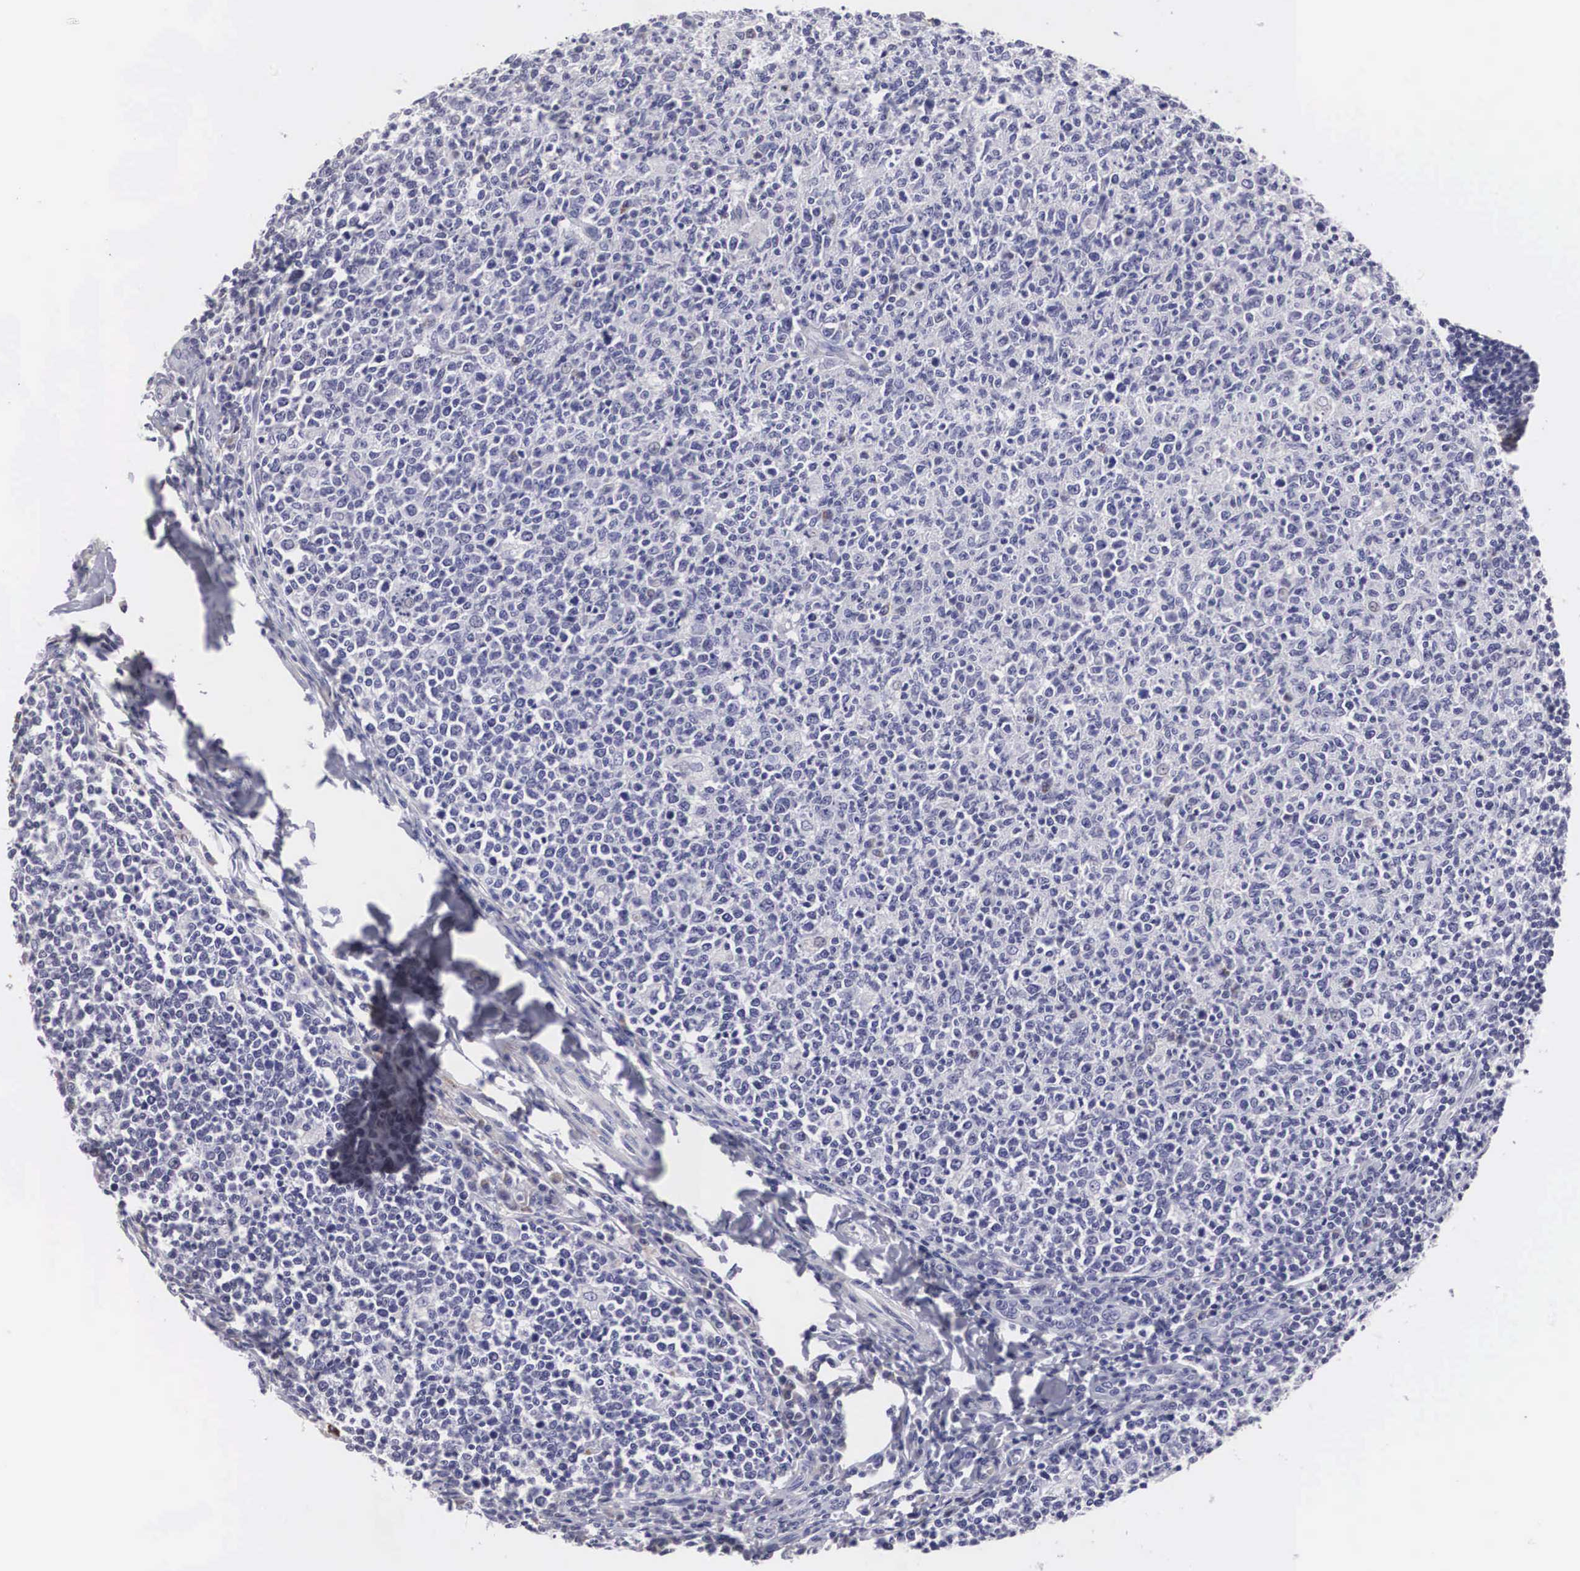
{"staining": {"intensity": "negative", "quantity": "none", "location": "none"}, "tissue": "tonsil", "cell_type": "Germinal center cells", "image_type": "normal", "snomed": [{"axis": "morphology", "description": "Normal tissue, NOS"}, {"axis": "topography", "description": "Tonsil"}], "caption": "Image shows no protein positivity in germinal center cells of benign tonsil. (DAB (3,3'-diaminobenzidine) IHC with hematoxylin counter stain).", "gene": "ARMCX3", "patient": {"sex": "male", "age": 6}}